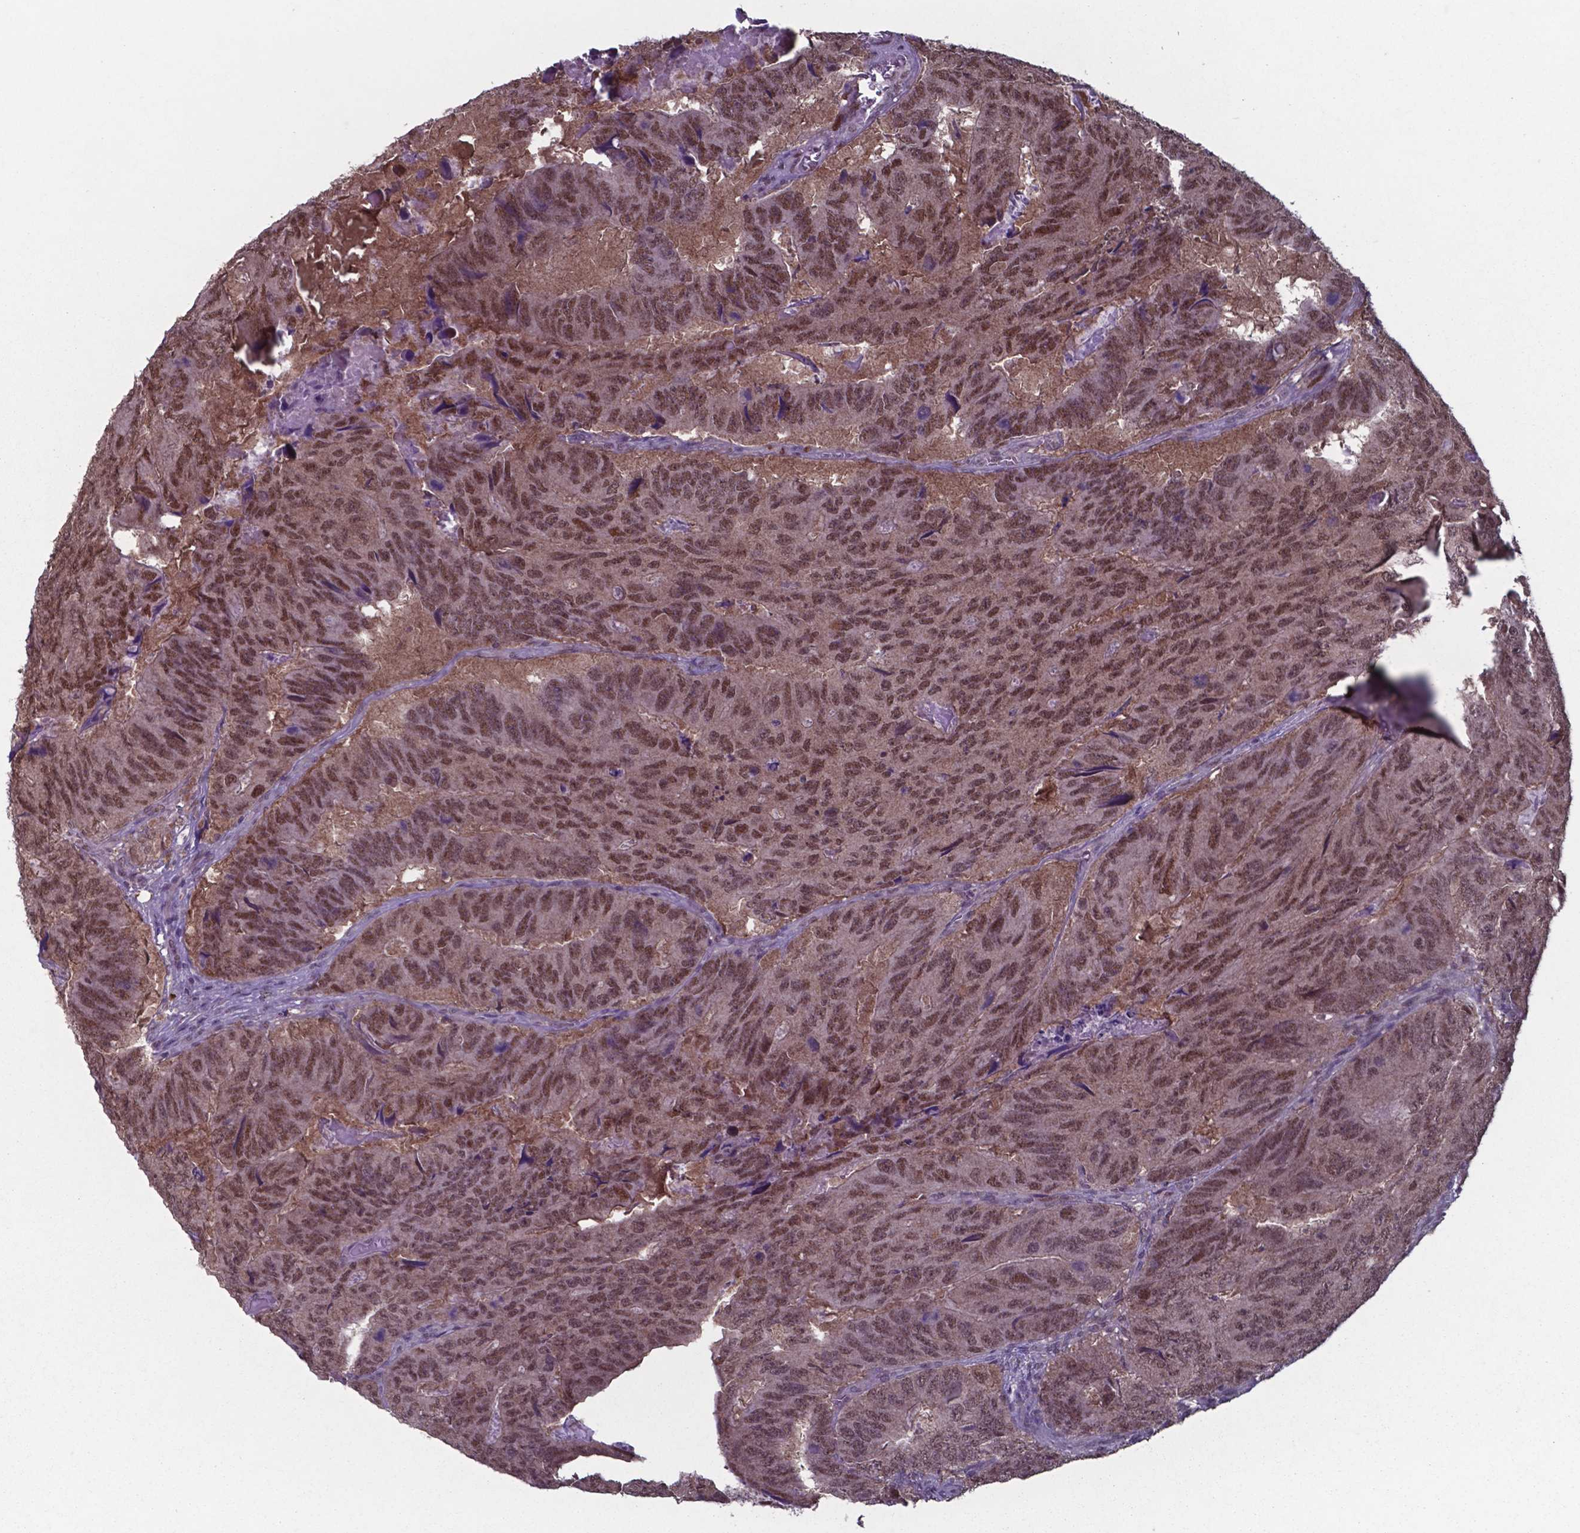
{"staining": {"intensity": "moderate", "quantity": ">75%", "location": "cytoplasmic/membranous,nuclear"}, "tissue": "colorectal cancer", "cell_type": "Tumor cells", "image_type": "cancer", "snomed": [{"axis": "morphology", "description": "Adenocarcinoma, NOS"}, {"axis": "topography", "description": "Colon"}], "caption": "Human colorectal cancer (adenocarcinoma) stained with a protein marker displays moderate staining in tumor cells.", "gene": "UBA1", "patient": {"sex": "male", "age": 79}}